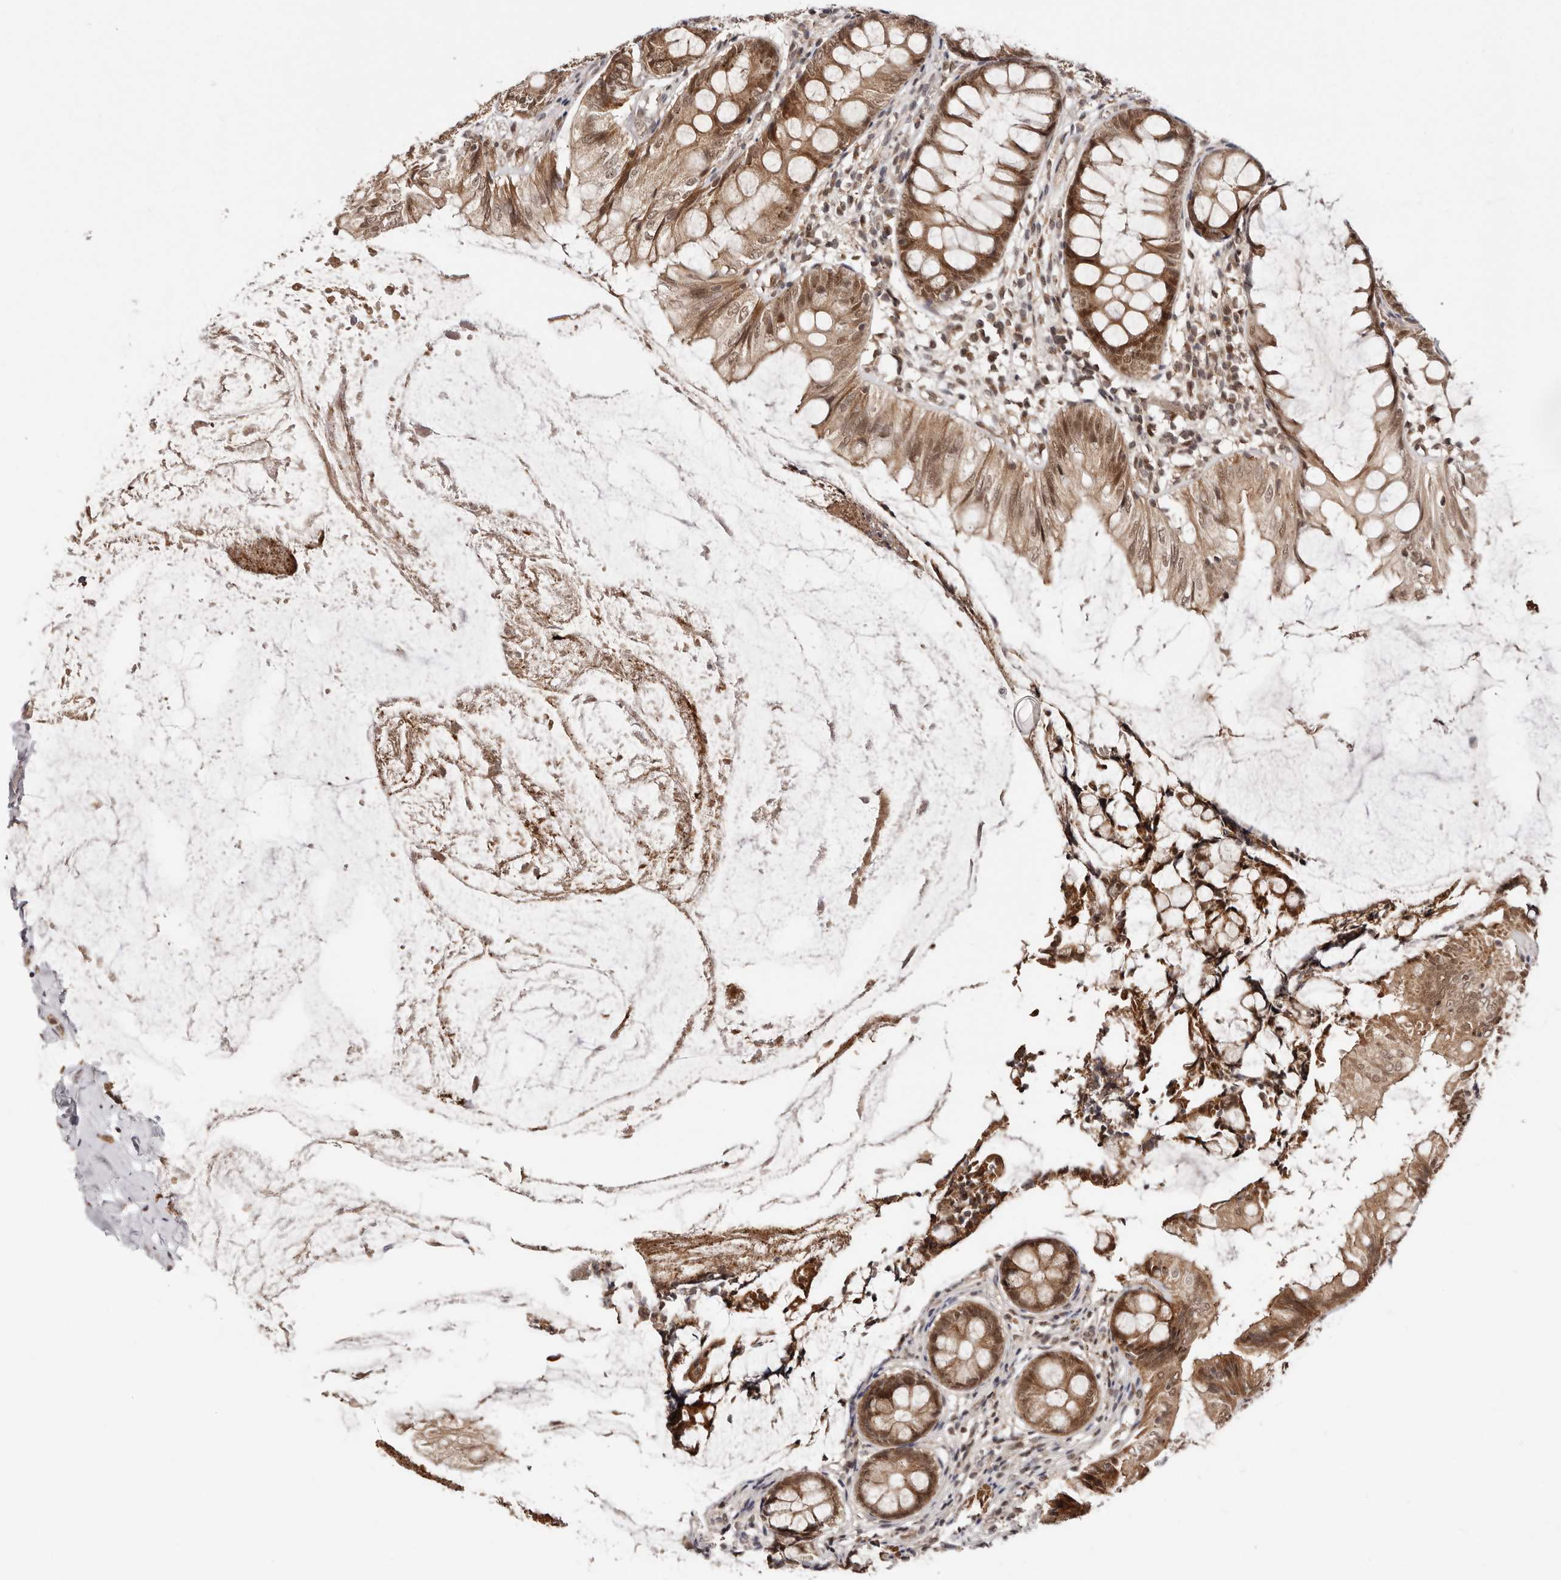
{"staining": {"intensity": "moderate", "quantity": ">75%", "location": "cytoplasmic/membranous,nuclear"}, "tissue": "appendix", "cell_type": "Glandular cells", "image_type": "normal", "snomed": [{"axis": "morphology", "description": "Normal tissue, NOS"}, {"axis": "topography", "description": "Appendix"}], "caption": "Appendix stained with immunohistochemistry (IHC) demonstrates moderate cytoplasmic/membranous,nuclear staining in about >75% of glandular cells. (DAB IHC with brightfield microscopy, high magnification).", "gene": "MED8", "patient": {"sex": "female", "age": 77}}